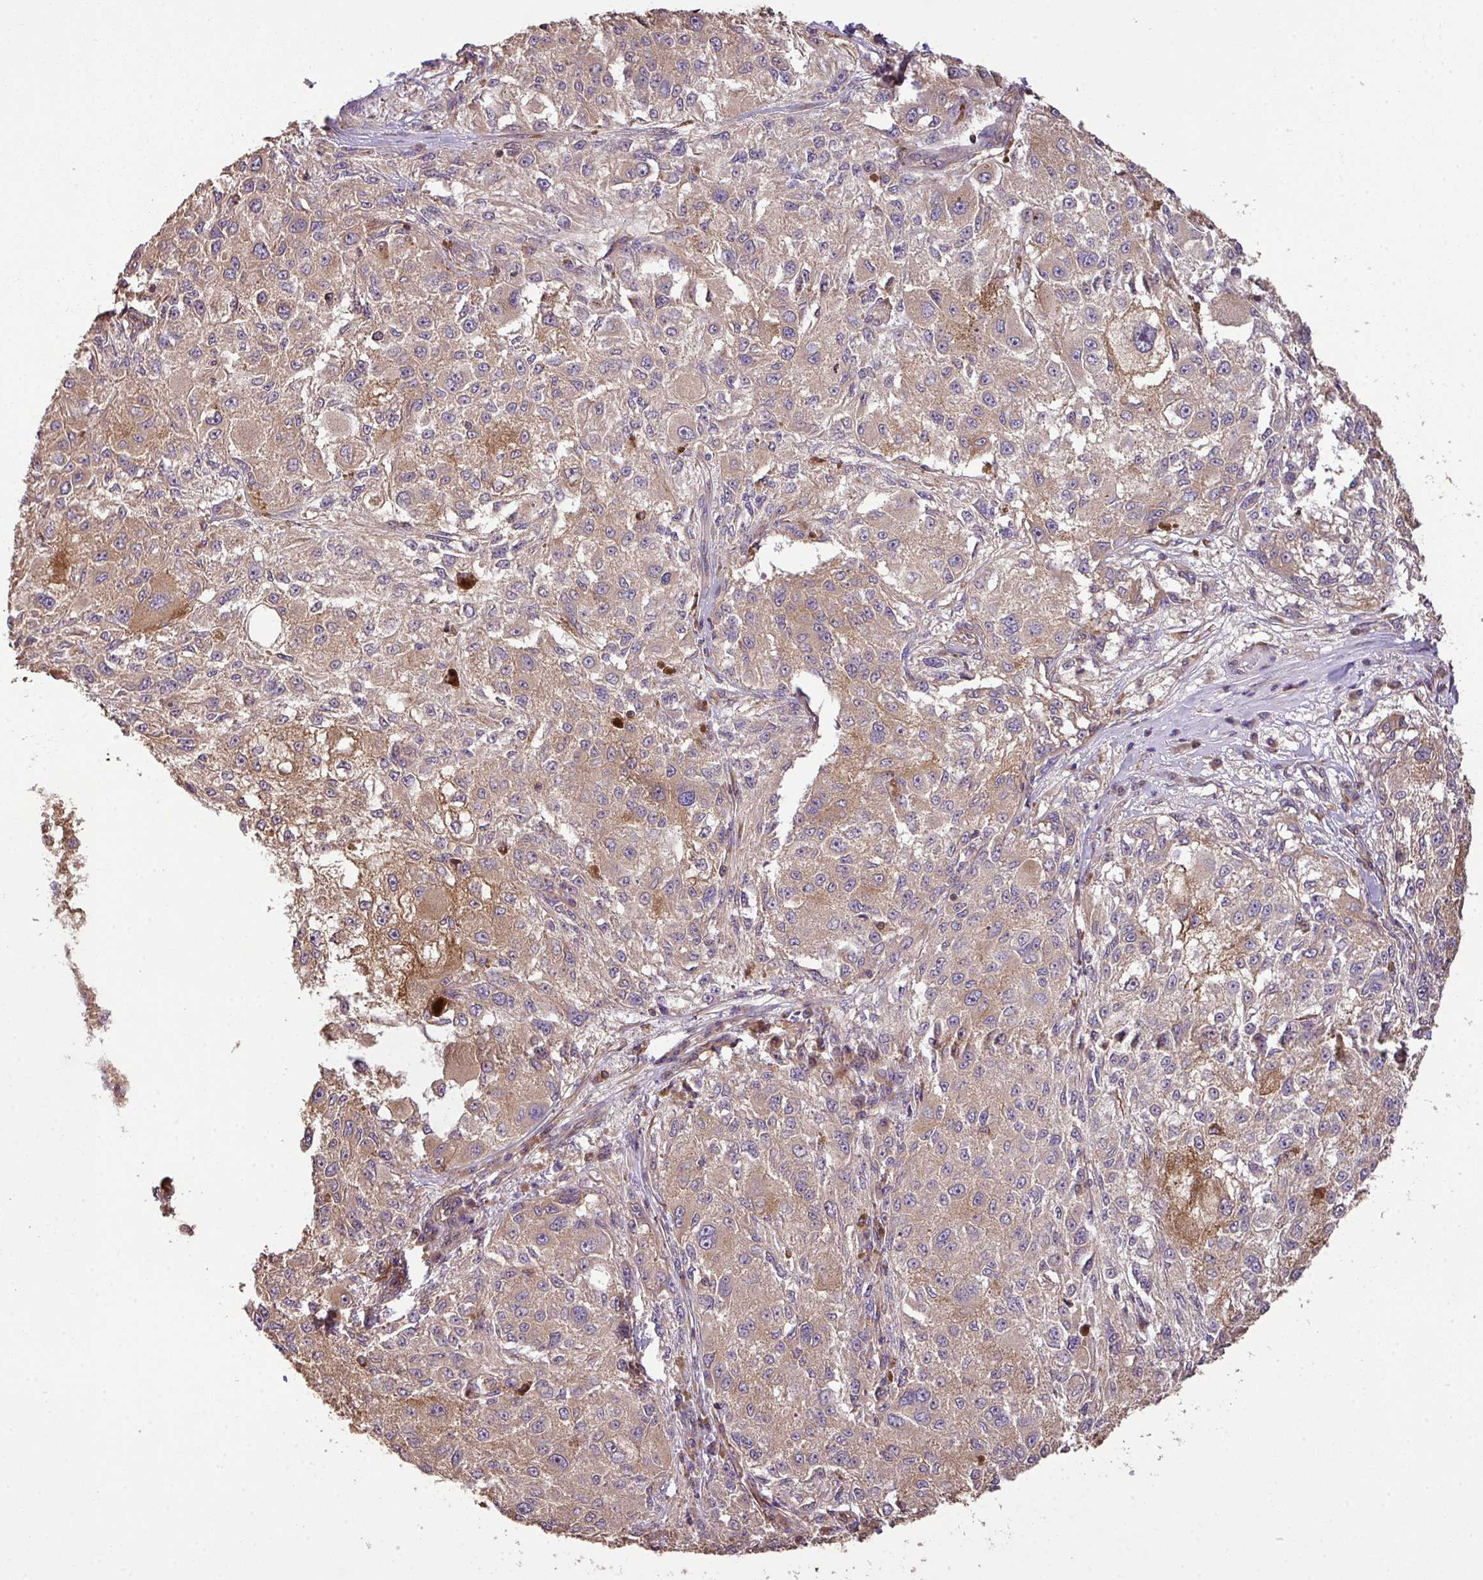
{"staining": {"intensity": "moderate", "quantity": ">75%", "location": "cytoplasmic/membranous,nuclear"}, "tissue": "melanoma", "cell_type": "Tumor cells", "image_type": "cancer", "snomed": [{"axis": "morphology", "description": "Necrosis, NOS"}, {"axis": "morphology", "description": "Malignant melanoma, NOS"}, {"axis": "topography", "description": "Skin"}], "caption": "This is an image of immunohistochemistry staining of melanoma, which shows moderate positivity in the cytoplasmic/membranous and nuclear of tumor cells.", "gene": "VENTX", "patient": {"sex": "female", "age": 87}}